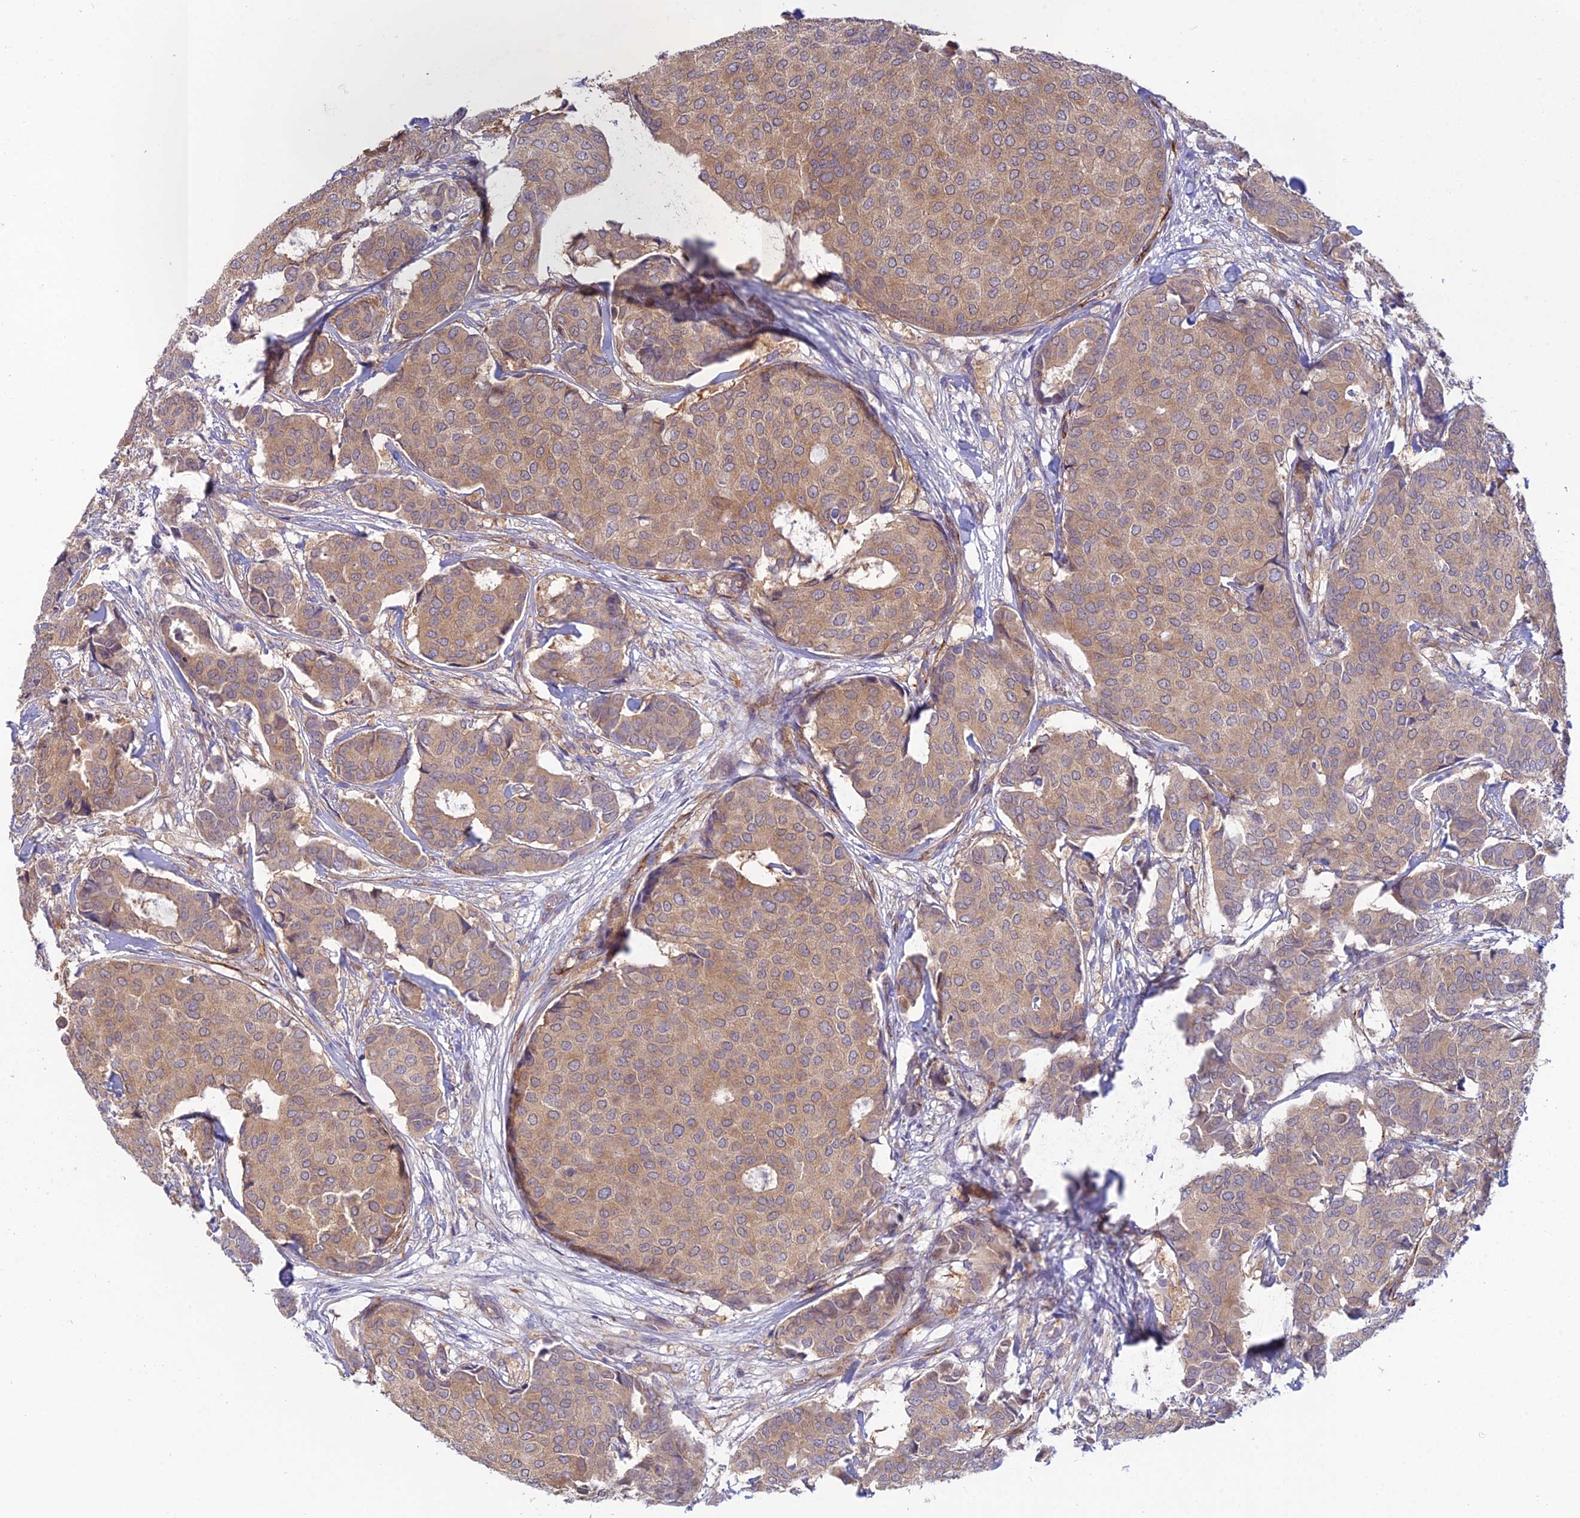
{"staining": {"intensity": "moderate", "quantity": ">75%", "location": "cytoplasmic/membranous"}, "tissue": "breast cancer", "cell_type": "Tumor cells", "image_type": "cancer", "snomed": [{"axis": "morphology", "description": "Duct carcinoma"}, {"axis": "topography", "description": "Breast"}], "caption": "High-power microscopy captured an immunohistochemistry (IHC) photomicrograph of breast cancer (invasive ductal carcinoma), revealing moderate cytoplasmic/membranous positivity in about >75% of tumor cells.", "gene": "DUS2", "patient": {"sex": "female", "age": 75}}